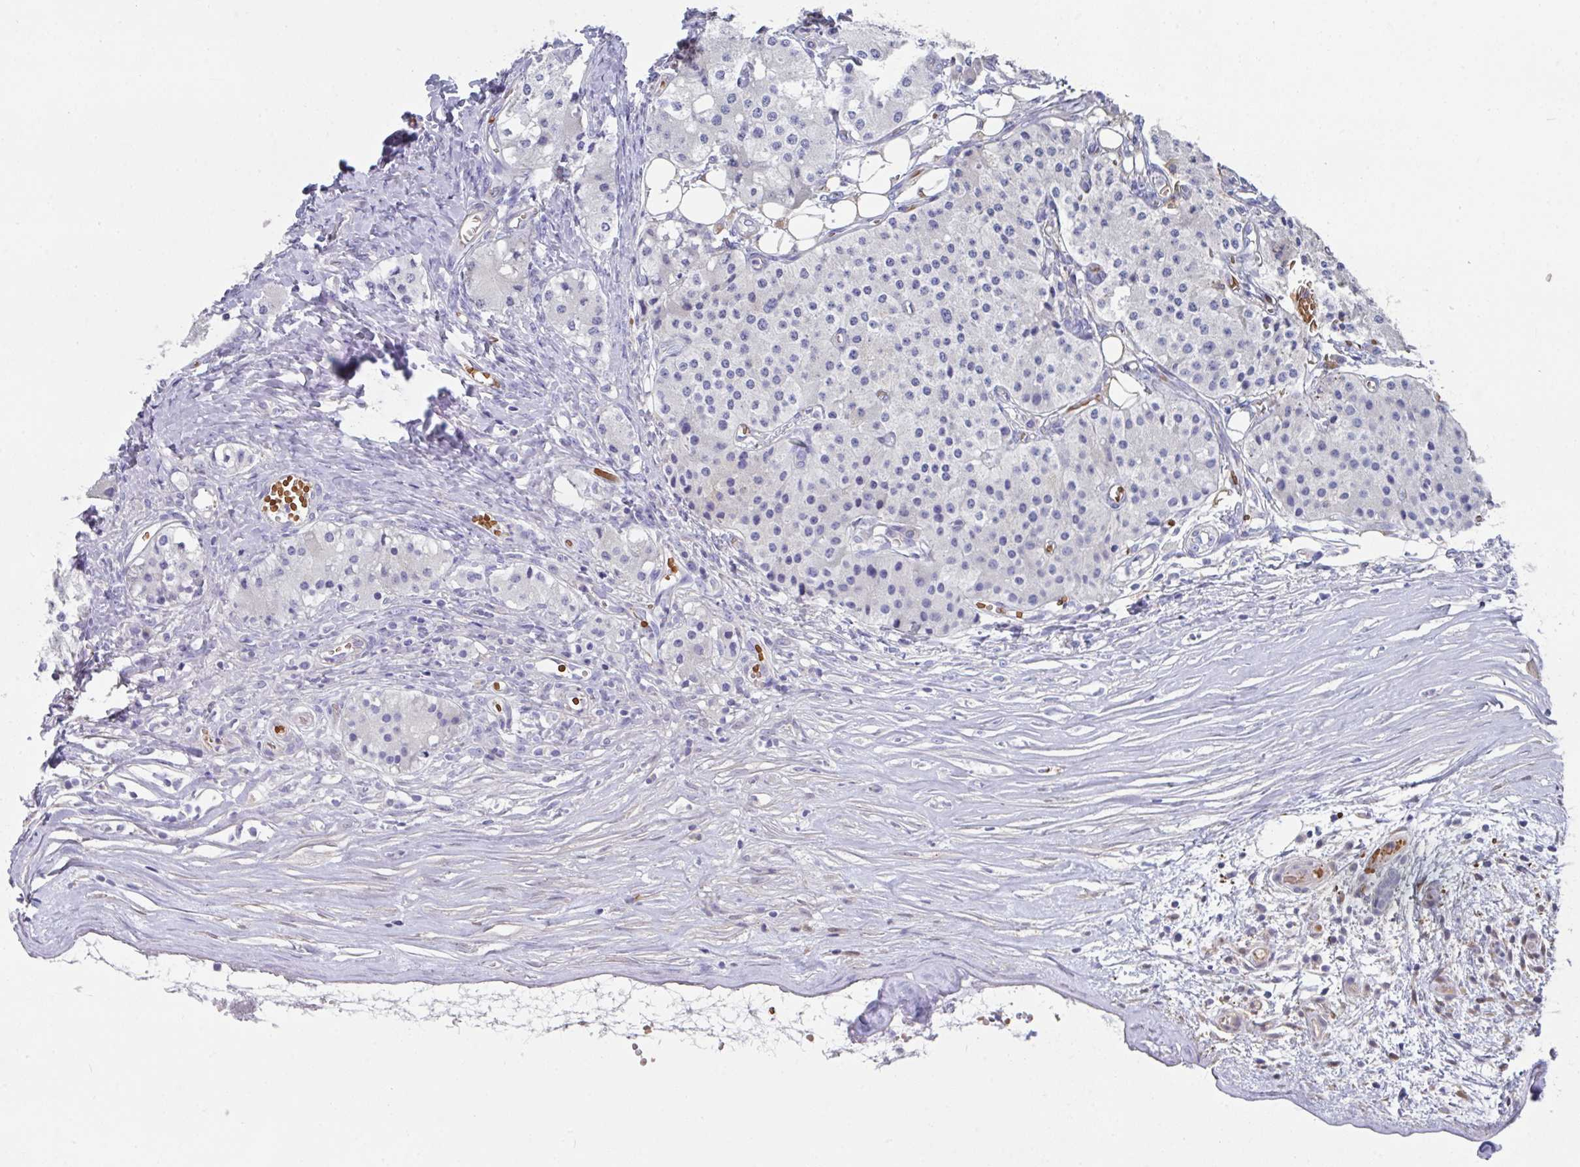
{"staining": {"intensity": "negative", "quantity": "none", "location": "none"}, "tissue": "carcinoid", "cell_type": "Tumor cells", "image_type": "cancer", "snomed": [{"axis": "morphology", "description": "Carcinoid, malignant, NOS"}, {"axis": "topography", "description": "Colon"}], "caption": "Immunohistochemical staining of carcinoid displays no significant expression in tumor cells.", "gene": "TFAP2C", "patient": {"sex": "female", "age": 52}}